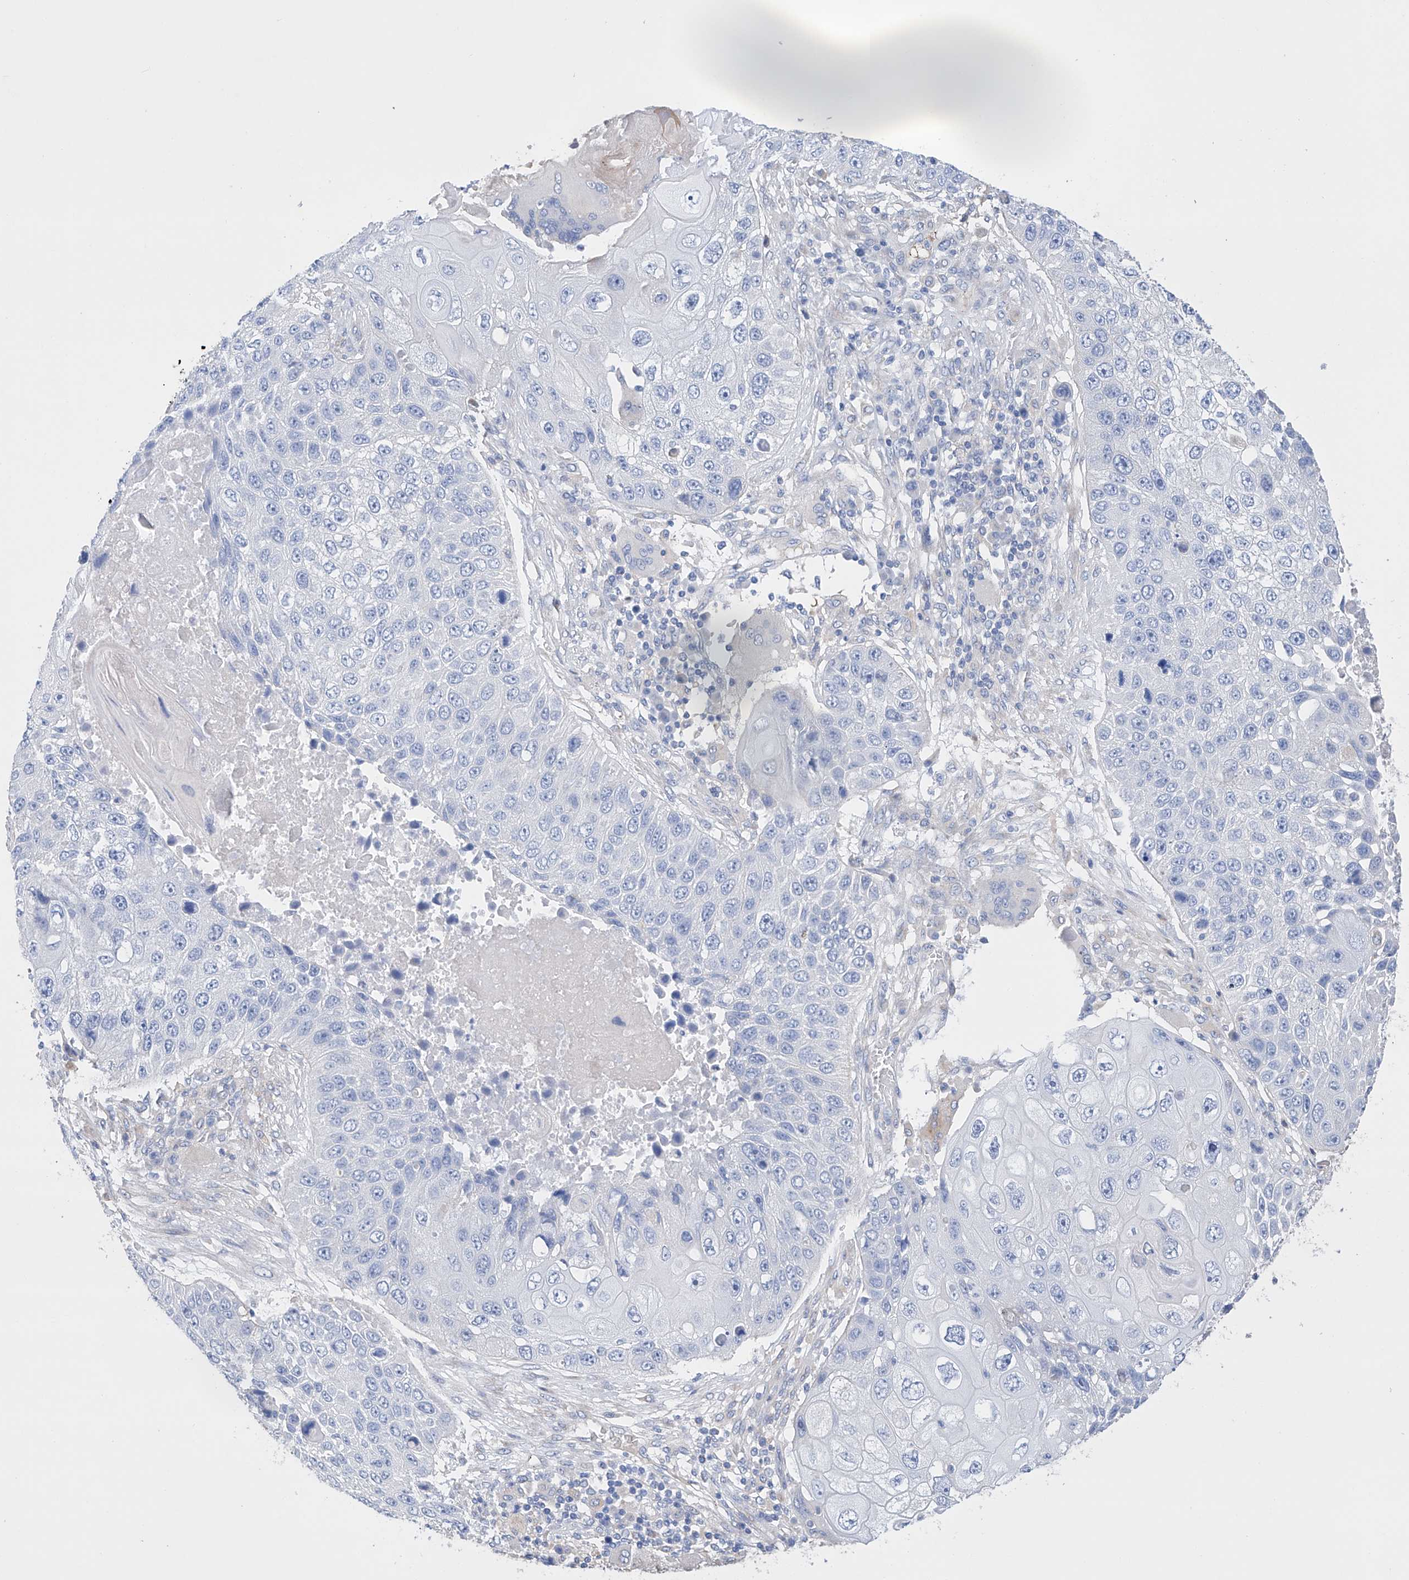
{"staining": {"intensity": "negative", "quantity": "none", "location": "none"}, "tissue": "lung cancer", "cell_type": "Tumor cells", "image_type": "cancer", "snomed": [{"axis": "morphology", "description": "Squamous cell carcinoma, NOS"}, {"axis": "topography", "description": "Lung"}], "caption": "Immunohistochemistry (IHC) image of lung cancer stained for a protein (brown), which exhibits no staining in tumor cells. The staining is performed using DAB brown chromogen with nuclei counter-stained in using hematoxylin.", "gene": "AFG1L", "patient": {"sex": "male", "age": 61}}